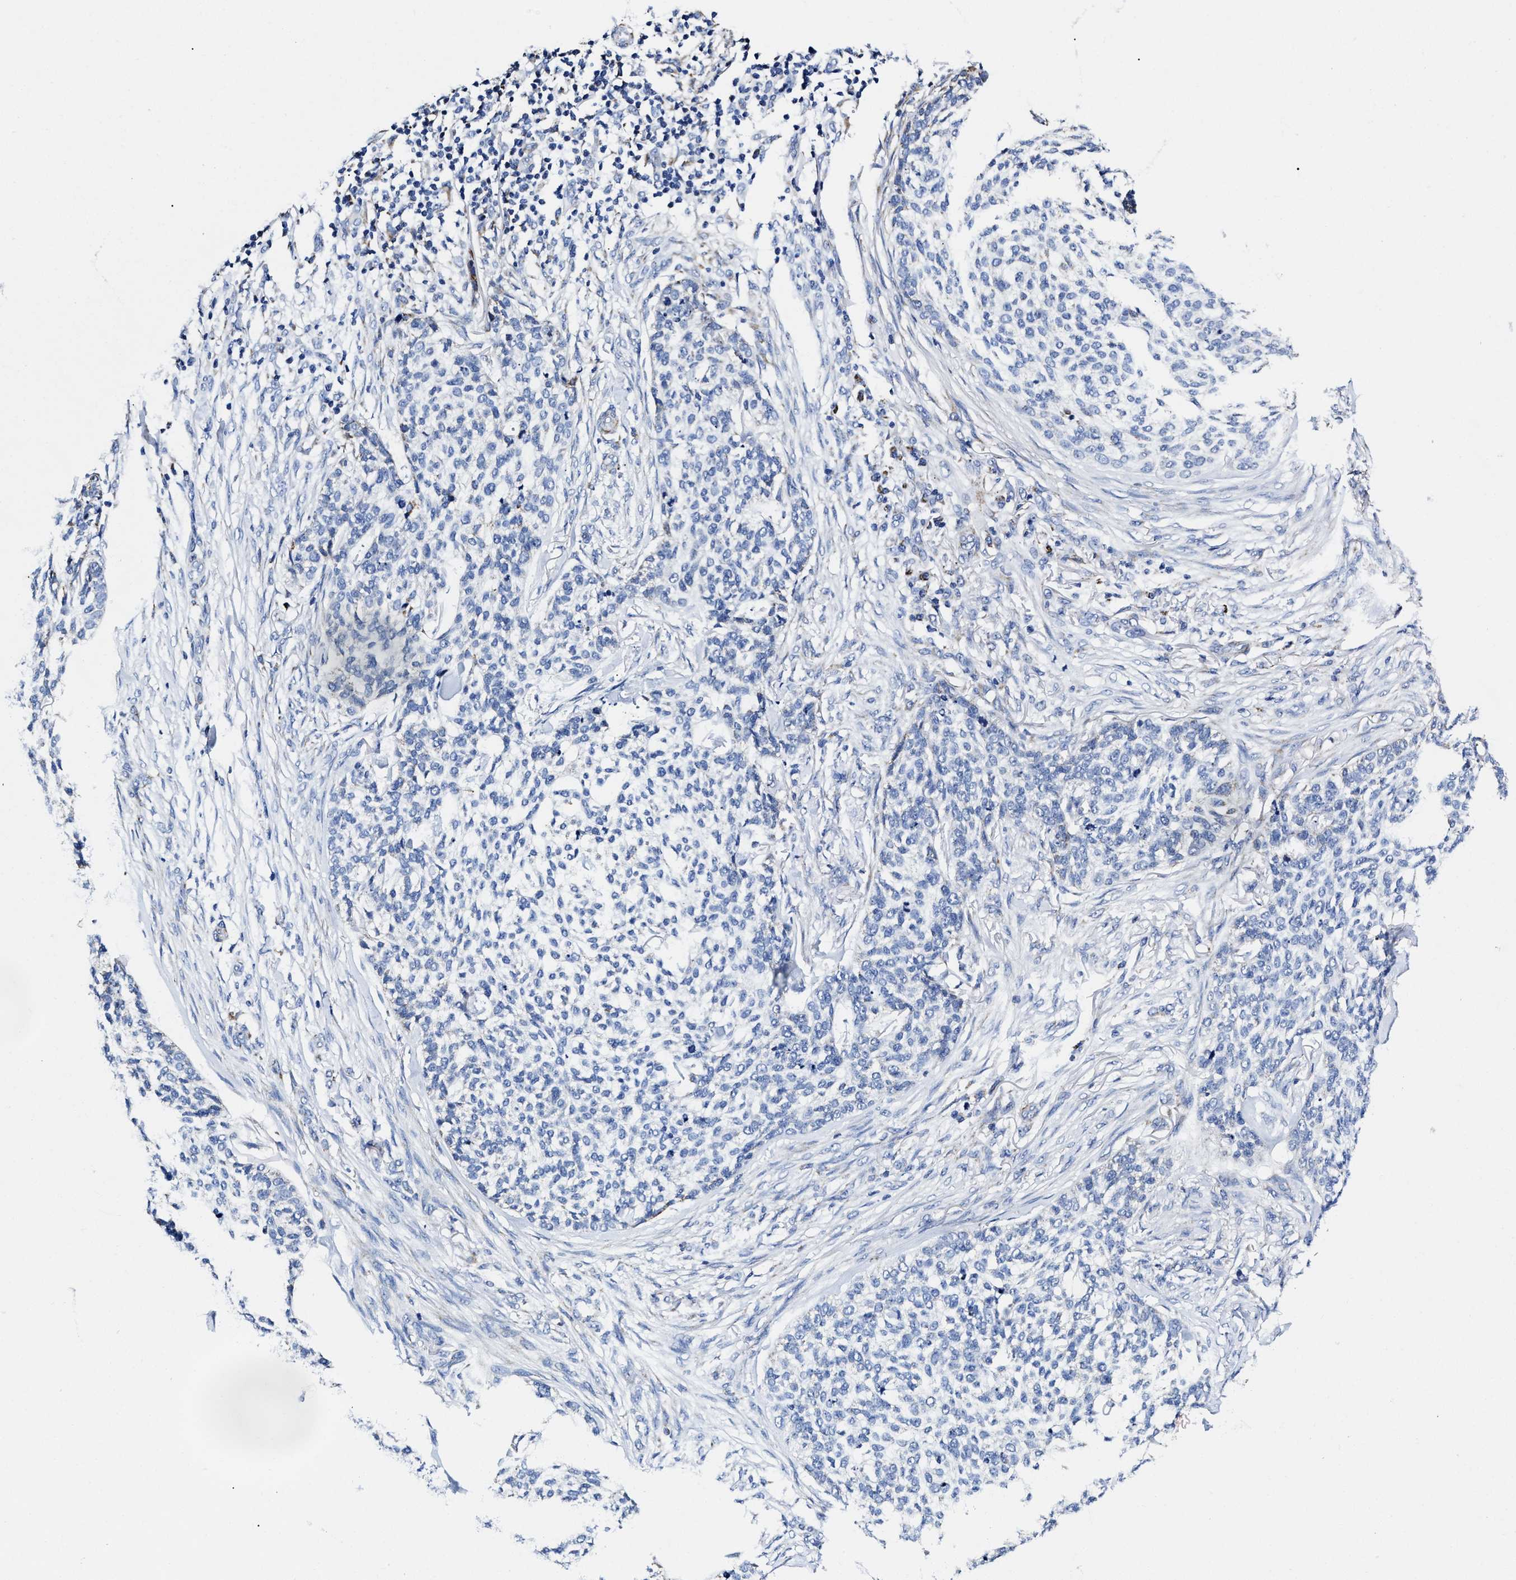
{"staining": {"intensity": "negative", "quantity": "none", "location": "none"}, "tissue": "skin cancer", "cell_type": "Tumor cells", "image_type": "cancer", "snomed": [{"axis": "morphology", "description": "Basal cell carcinoma"}, {"axis": "topography", "description": "Skin"}], "caption": "Skin cancer was stained to show a protein in brown. There is no significant staining in tumor cells.", "gene": "HINT2", "patient": {"sex": "female", "age": 64}}